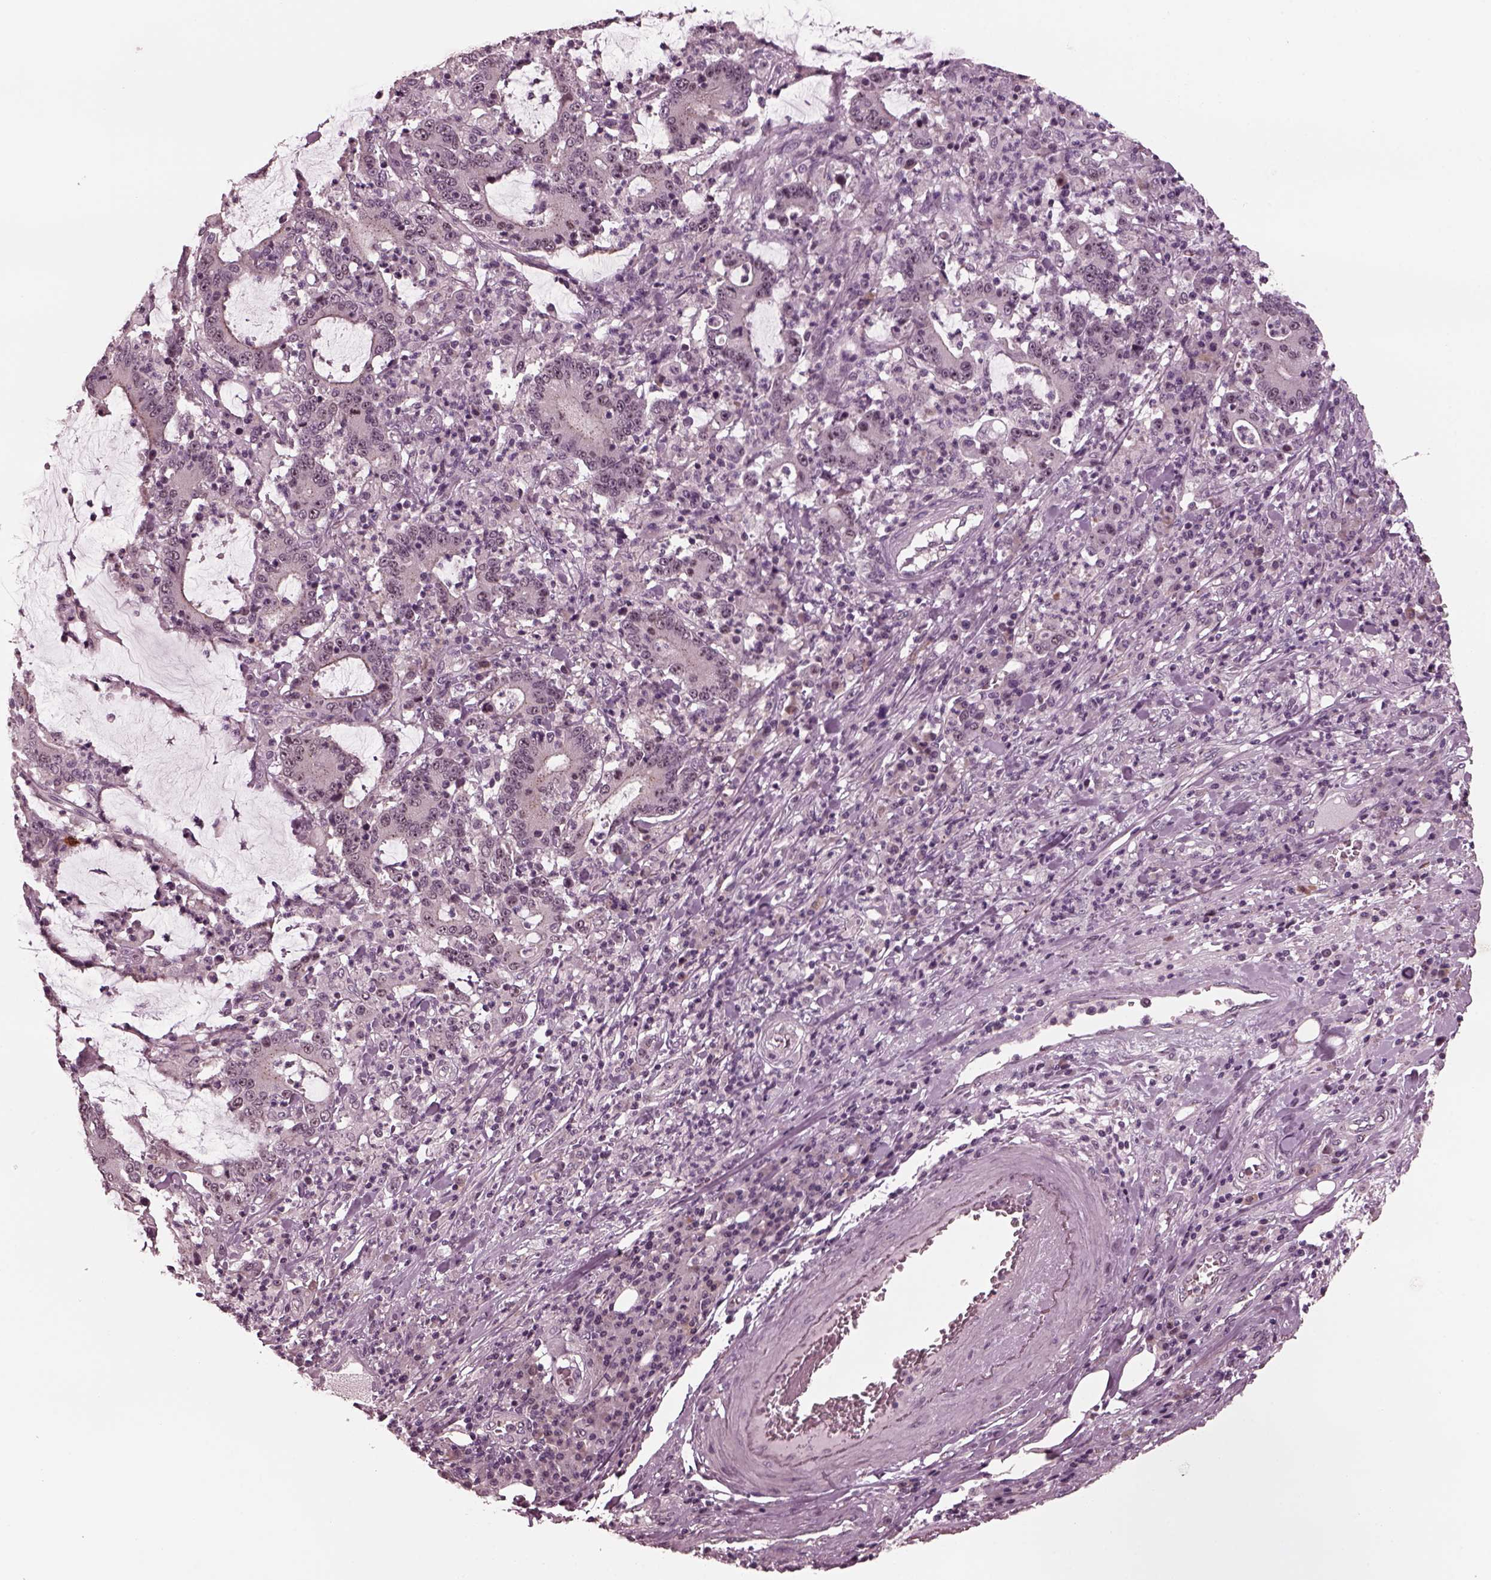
{"staining": {"intensity": "negative", "quantity": "none", "location": "none"}, "tissue": "stomach cancer", "cell_type": "Tumor cells", "image_type": "cancer", "snomed": [{"axis": "morphology", "description": "Adenocarcinoma, NOS"}, {"axis": "topography", "description": "Stomach, upper"}], "caption": "Immunohistochemical staining of human adenocarcinoma (stomach) demonstrates no significant expression in tumor cells.", "gene": "SAXO1", "patient": {"sex": "male", "age": 68}}